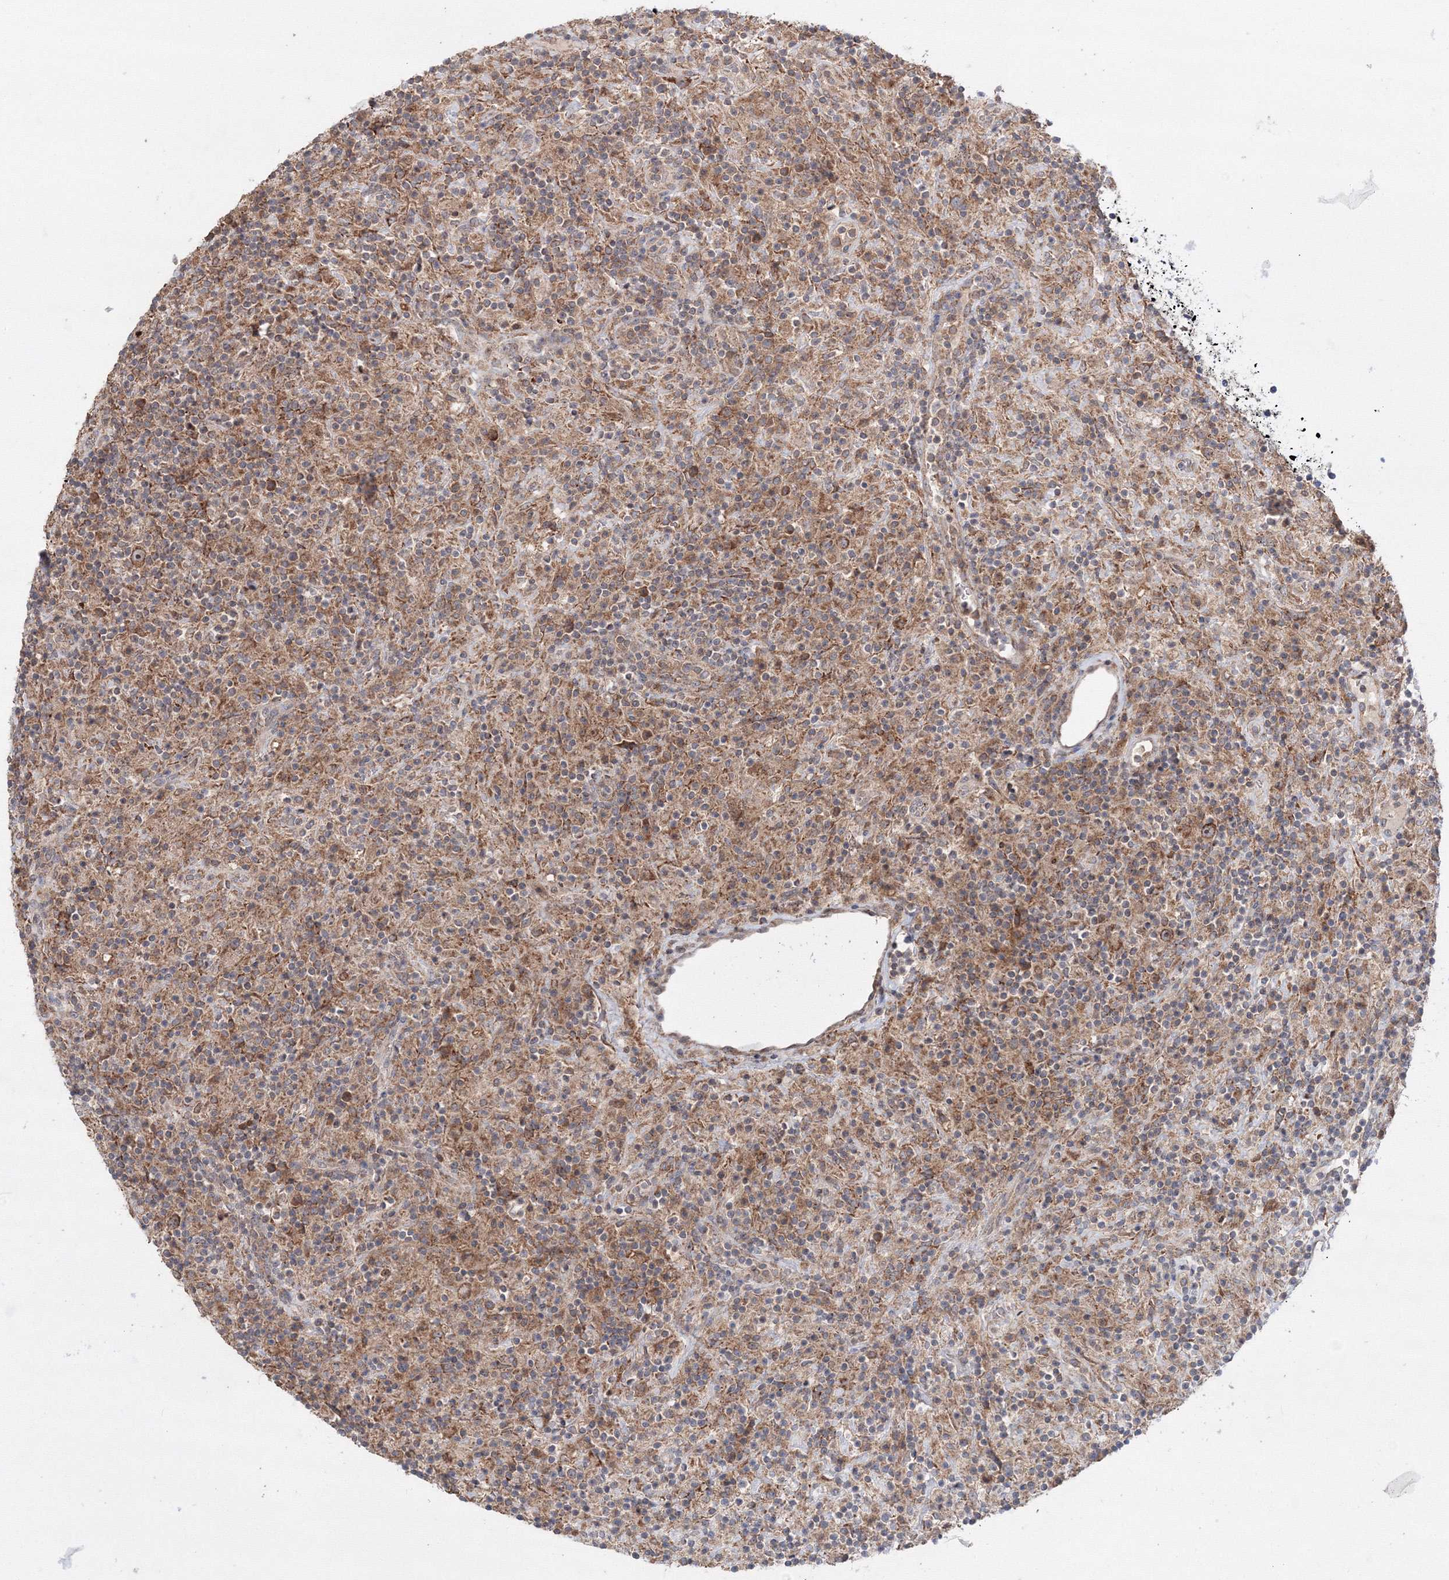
{"staining": {"intensity": "strong", "quantity": ">75%", "location": "cytoplasmic/membranous,nuclear"}, "tissue": "lymphoma", "cell_type": "Tumor cells", "image_type": "cancer", "snomed": [{"axis": "morphology", "description": "Hodgkin's disease, NOS"}, {"axis": "topography", "description": "Lymph node"}], "caption": "Protein staining of lymphoma tissue exhibits strong cytoplasmic/membranous and nuclear expression in about >75% of tumor cells. Using DAB (3,3'-diaminobenzidine) (brown) and hematoxylin (blue) stains, captured at high magnification using brightfield microscopy.", "gene": "PEX13", "patient": {"sex": "male", "age": 70}}